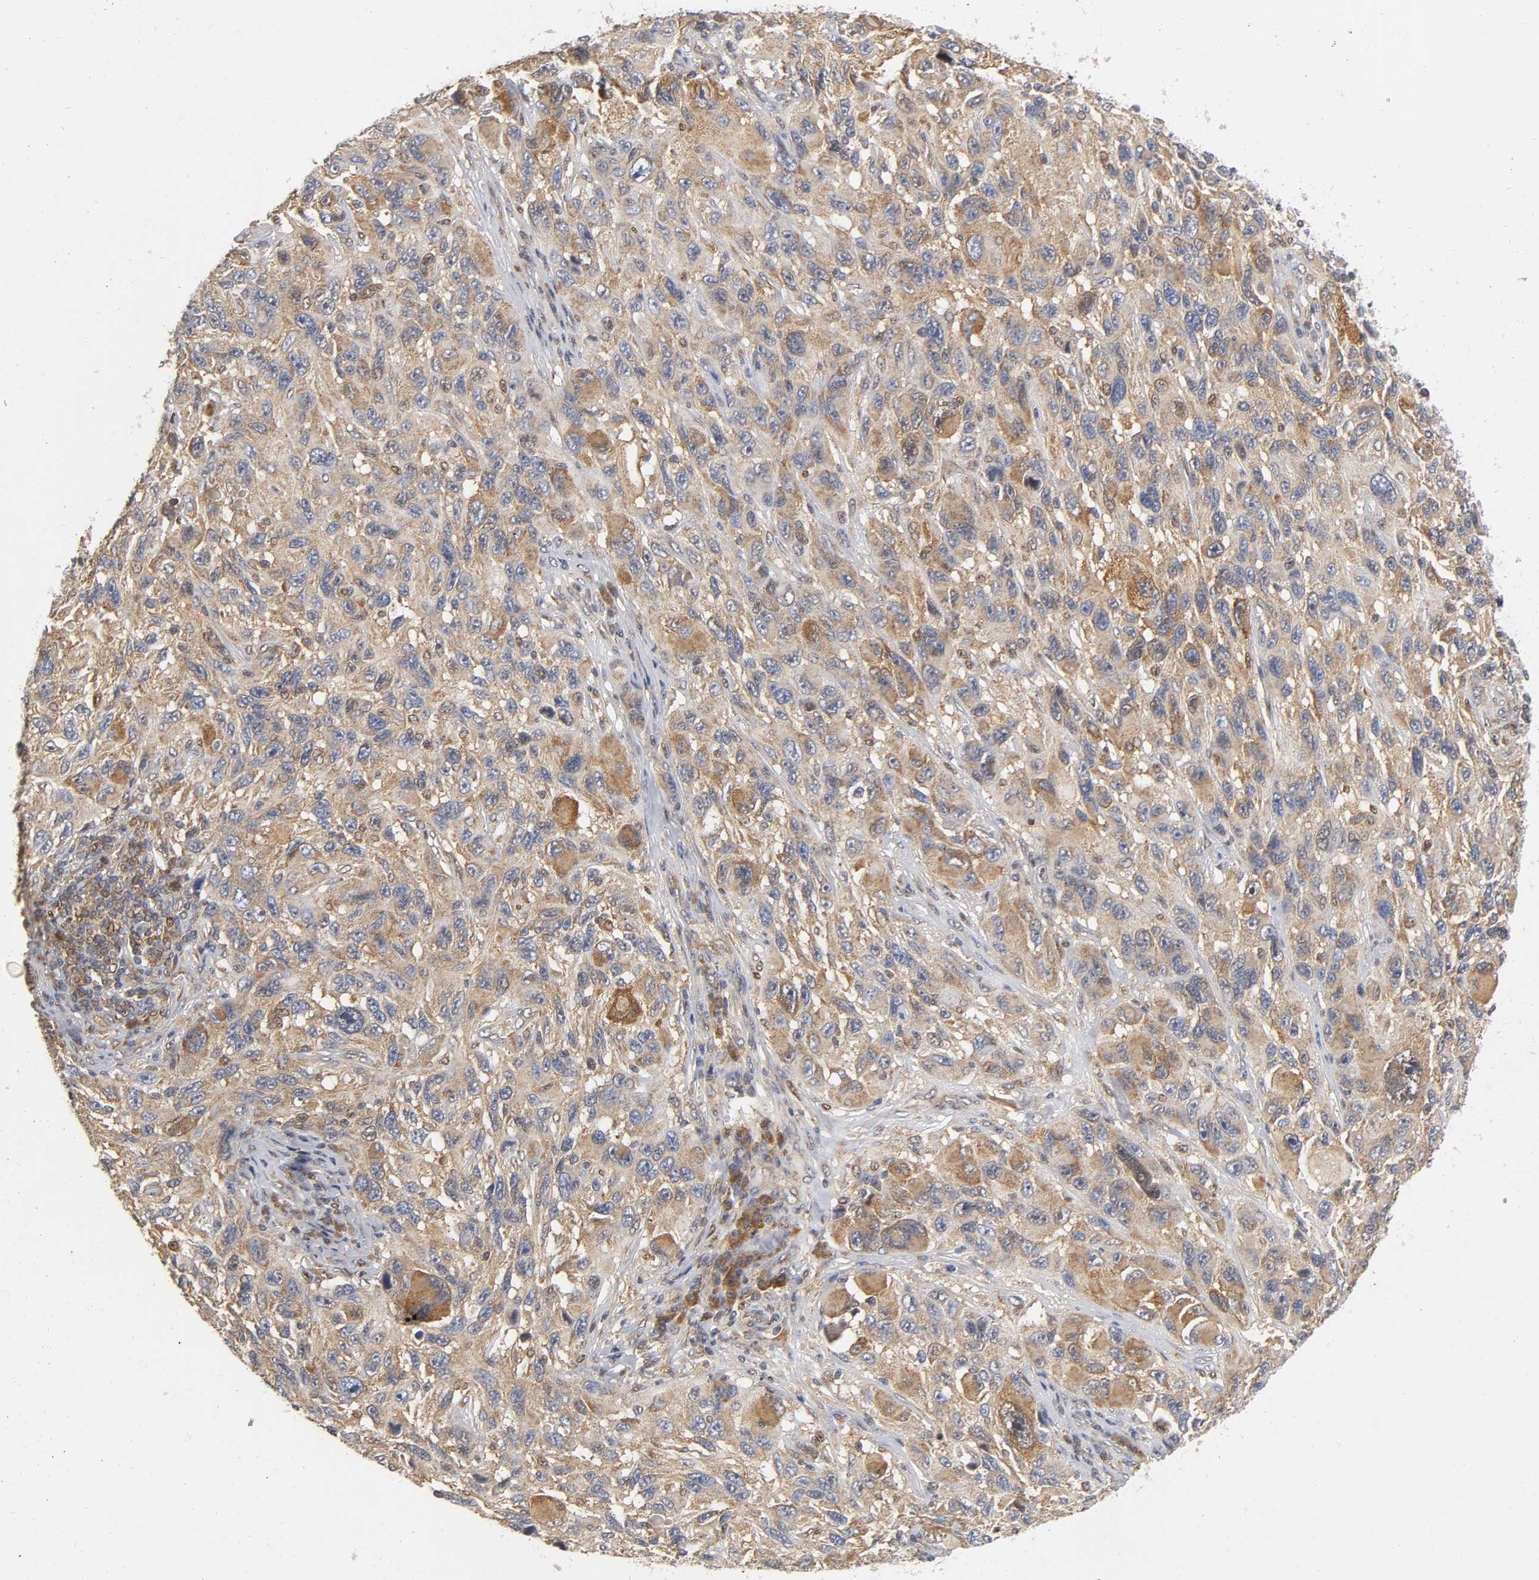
{"staining": {"intensity": "moderate", "quantity": ">75%", "location": "cytoplasmic/membranous"}, "tissue": "melanoma", "cell_type": "Tumor cells", "image_type": "cancer", "snomed": [{"axis": "morphology", "description": "Malignant melanoma, NOS"}, {"axis": "topography", "description": "Skin"}], "caption": "The micrograph shows staining of malignant melanoma, revealing moderate cytoplasmic/membranous protein positivity (brown color) within tumor cells. (DAB (3,3'-diaminobenzidine) IHC with brightfield microscopy, high magnification).", "gene": "PAFAH1B1", "patient": {"sex": "male", "age": 53}}